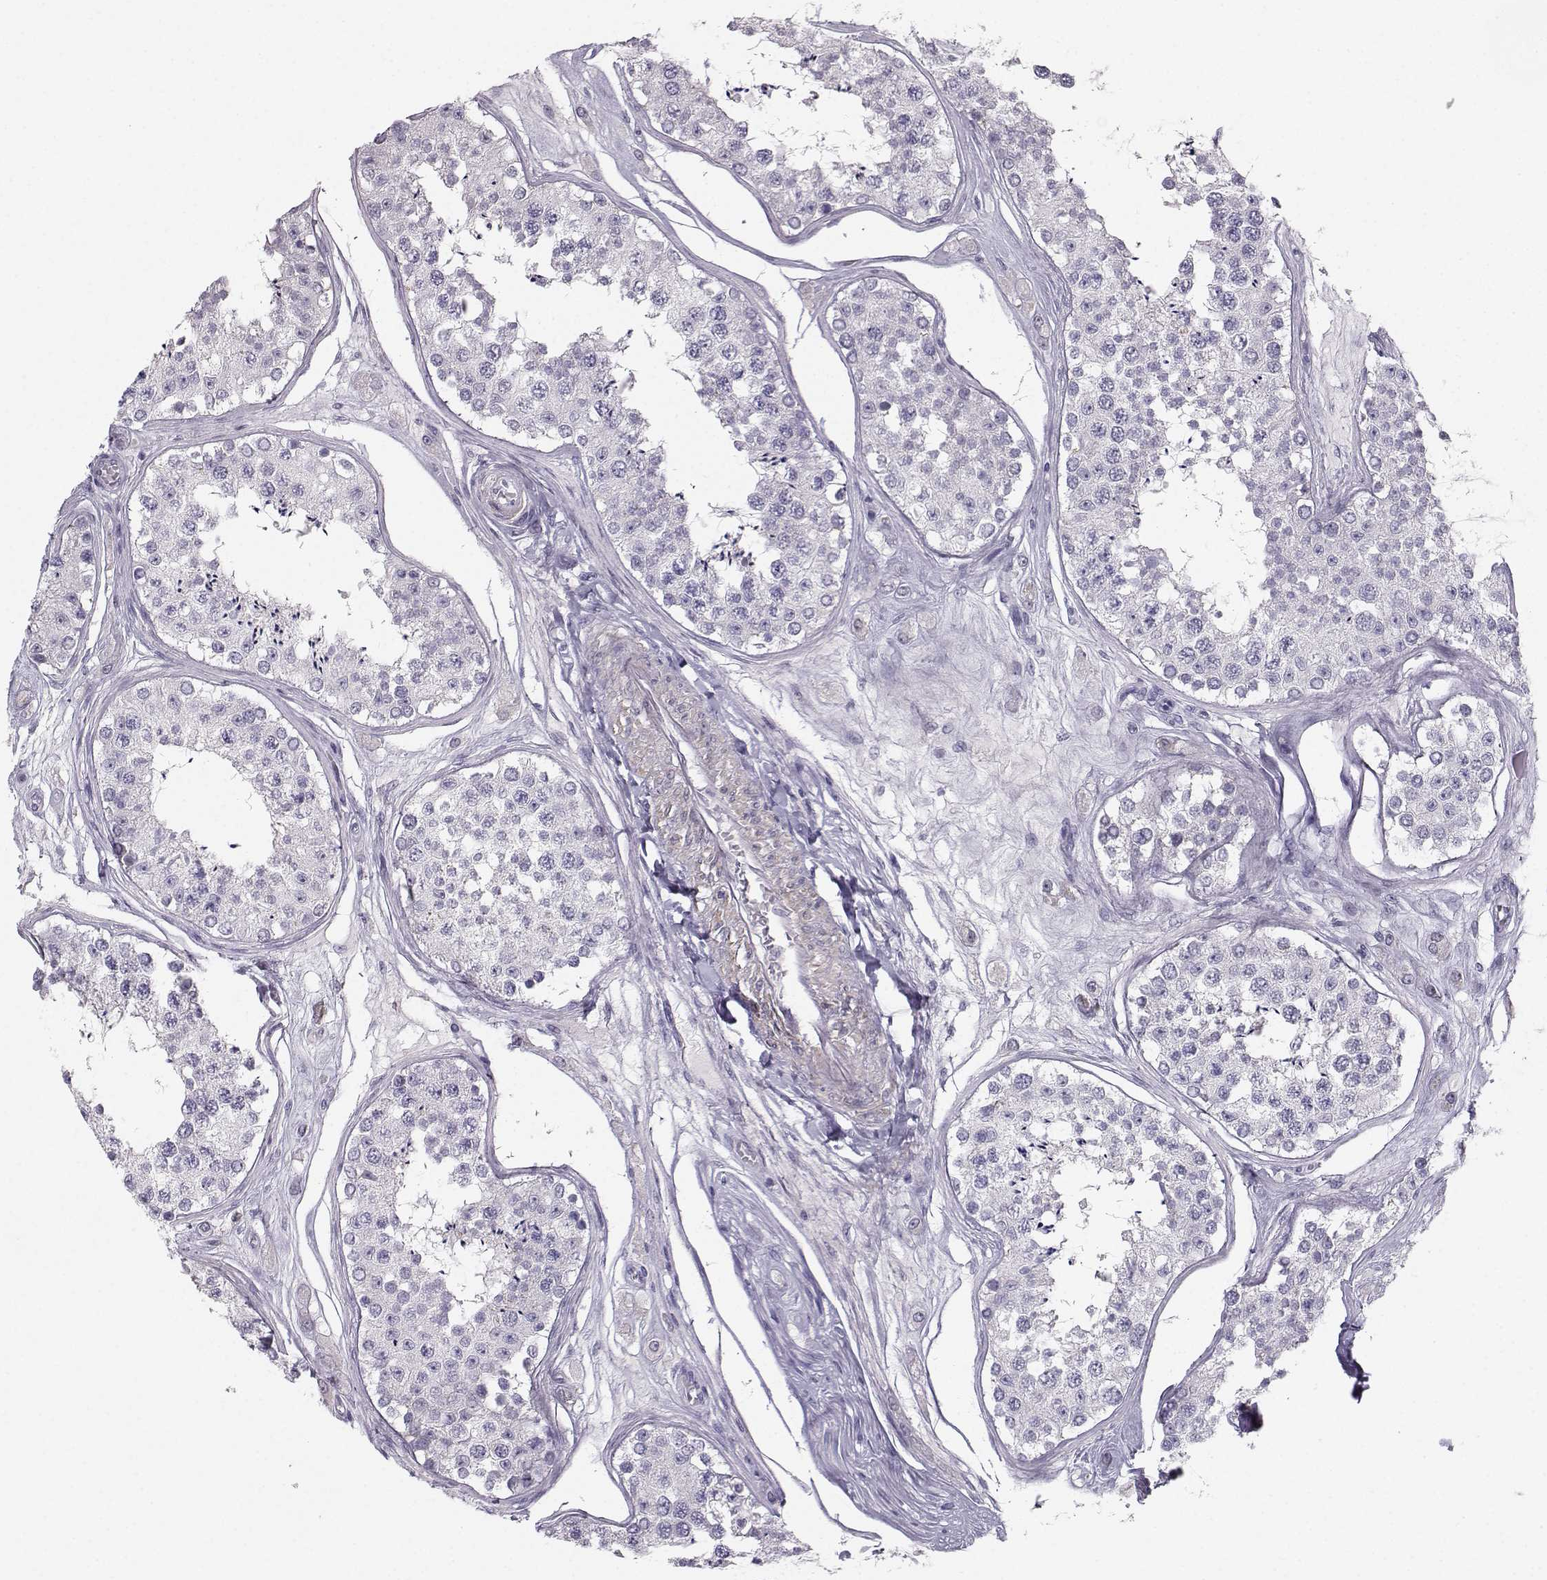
{"staining": {"intensity": "negative", "quantity": "none", "location": "none"}, "tissue": "testis", "cell_type": "Cells in seminiferous ducts", "image_type": "normal", "snomed": [{"axis": "morphology", "description": "Normal tissue, NOS"}, {"axis": "topography", "description": "Testis"}], "caption": "Immunohistochemistry (IHC) image of normal human testis stained for a protein (brown), which shows no expression in cells in seminiferous ducts.", "gene": "CASR", "patient": {"sex": "male", "age": 25}}